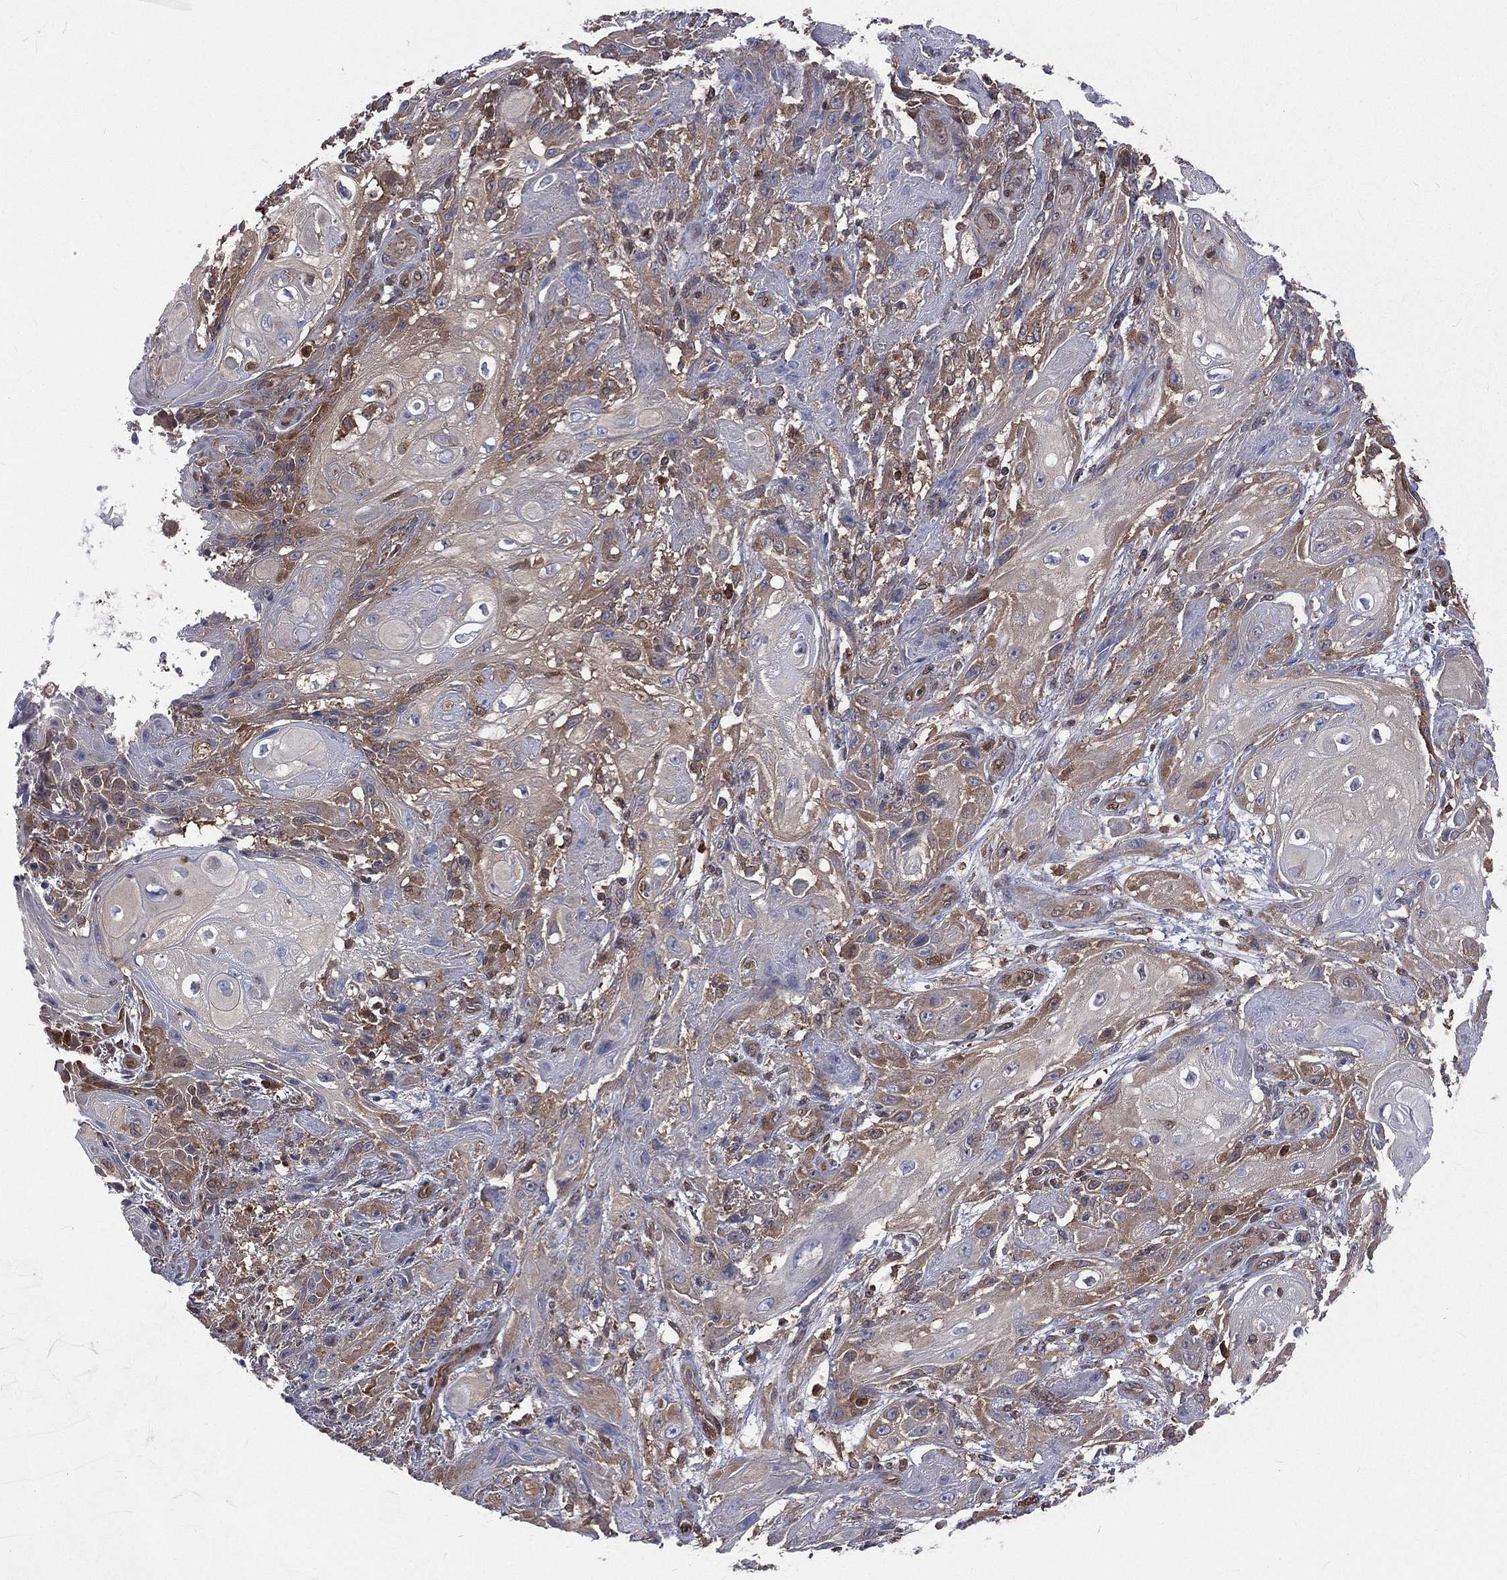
{"staining": {"intensity": "weak", "quantity": "25%-75%", "location": "cytoplasmic/membranous"}, "tissue": "skin cancer", "cell_type": "Tumor cells", "image_type": "cancer", "snomed": [{"axis": "morphology", "description": "Squamous cell carcinoma, NOS"}, {"axis": "topography", "description": "Skin"}], "caption": "IHC (DAB) staining of skin cancer reveals weak cytoplasmic/membranous protein expression in approximately 25%-75% of tumor cells.", "gene": "TBC1D2", "patient": {"sex": "male", "age": 62}}